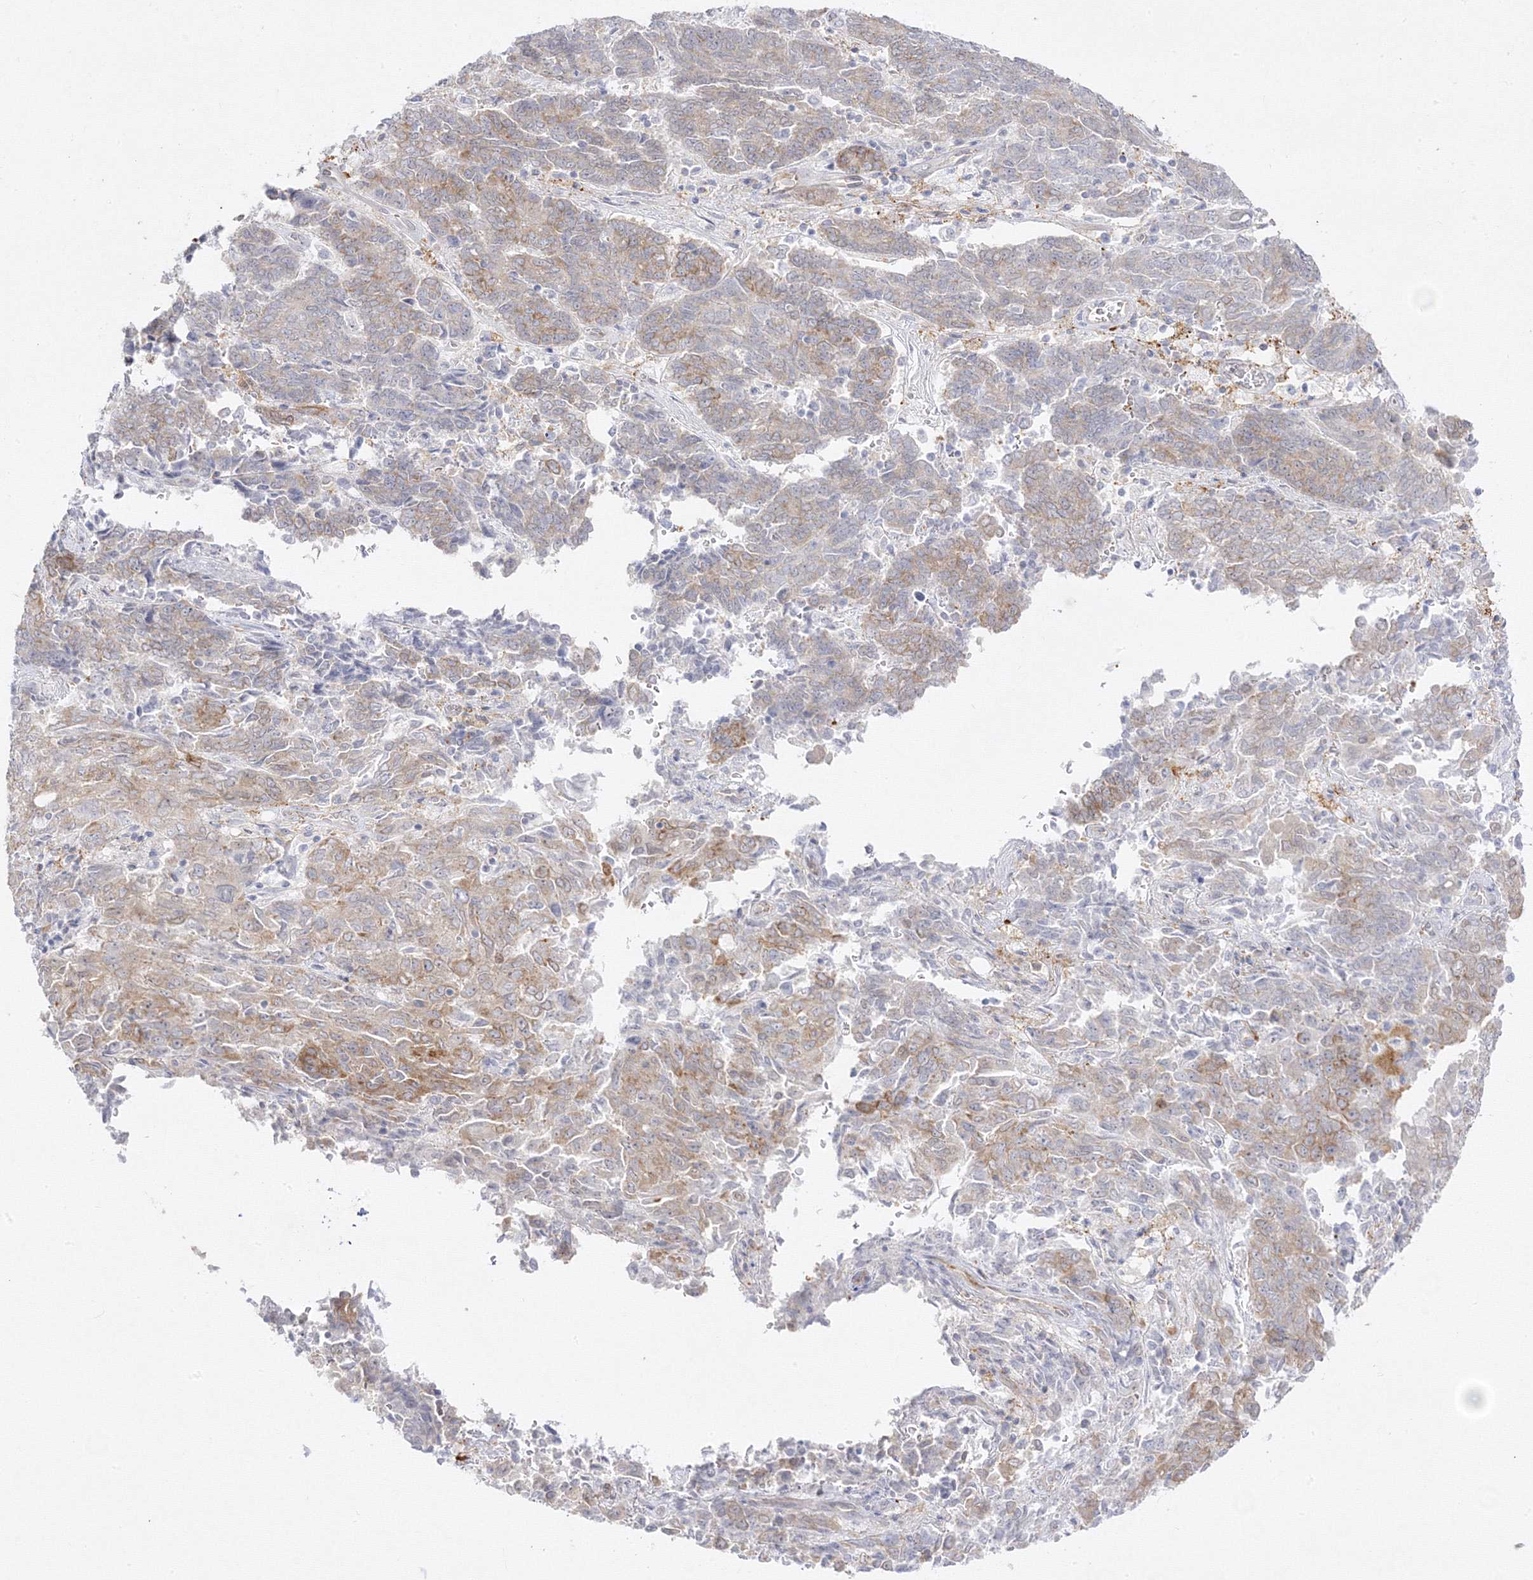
{"staining": {"intensity": "weak", "quantity": "25%-75%", "location": "cytoplasmic/membranous"}, "tissue": "endometrial cancer", "cell_type": "Tumor cells", "image_type": "cancer", "snomed": [{"axis": "morphology", "description": "Adenocarcinoma, NOS"}, {"axis": "topography", "description": "Endometrium"}], "caption": "About 25%-75% of tumor cells in human adenocarcinoma (endometrial) demonstrate weak cytoplasmic/membranous protein positivity as visualized by brown immunohistochemical staining.", "gene": "C2CD2", "patient": {"sex": "female", "age": 80}}